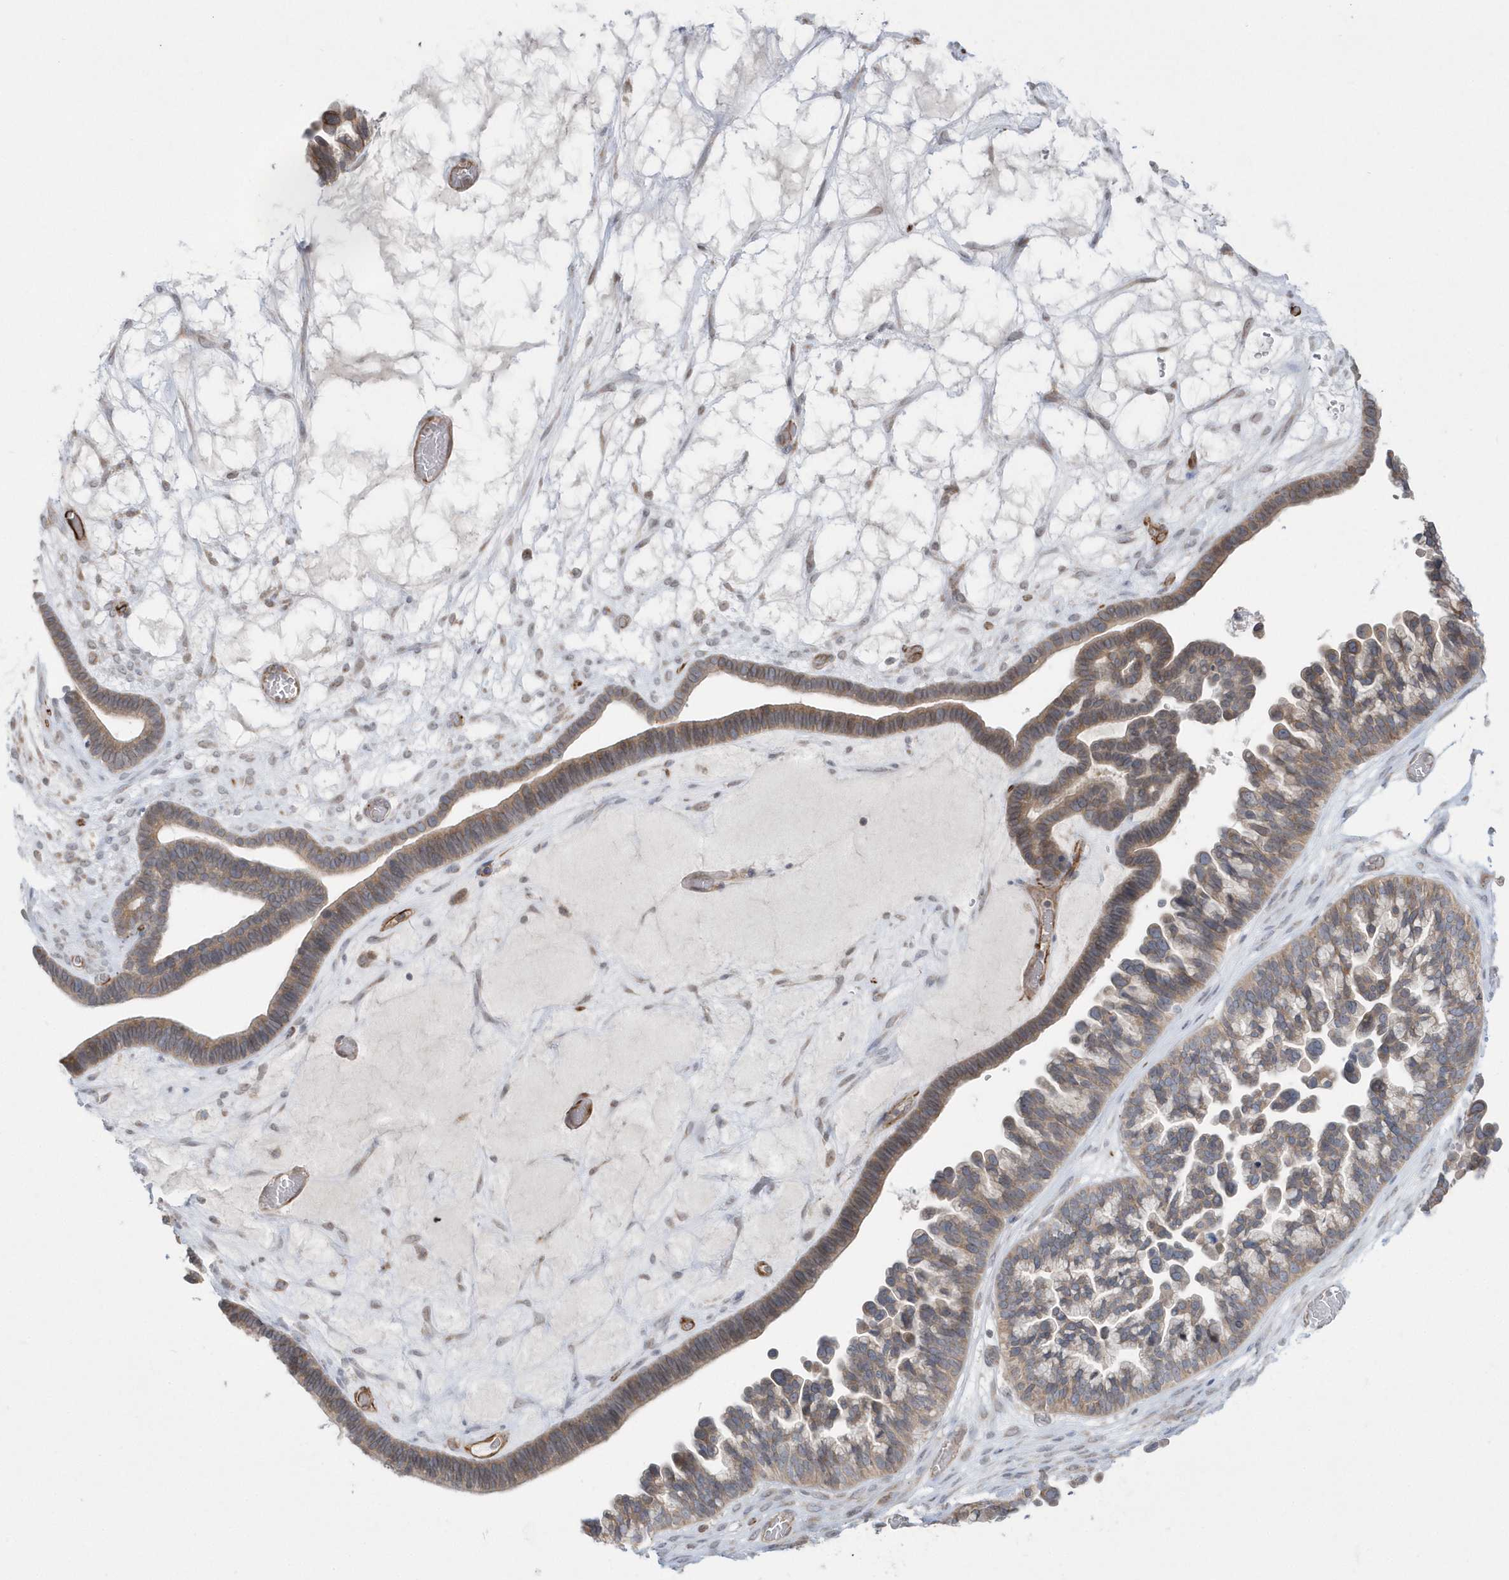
{"staining": {"intensity": "weak", "quantity": ">75%", "location": "cytoplasmic/membranous"}, "tissue": "ovarian cancer", "cell_type": "Tumor cells", "image_type": "cancer", "snomed": [{"axis": "morphology", "description": "Cystadenocarcinoma, serous, NOS"}, {"axis": "topography", "description": "Ovary"}], "caption": "An IHC photomicrograph of neoplastic tissue is shown. Protein staining in brown highlights weak cytoplasmic/membranous positivity in serous cystadenocarcinoma (ovarian) within tumor cells.", "gene": "DHX57", "patient": {"sex": "female", "age": 56}}